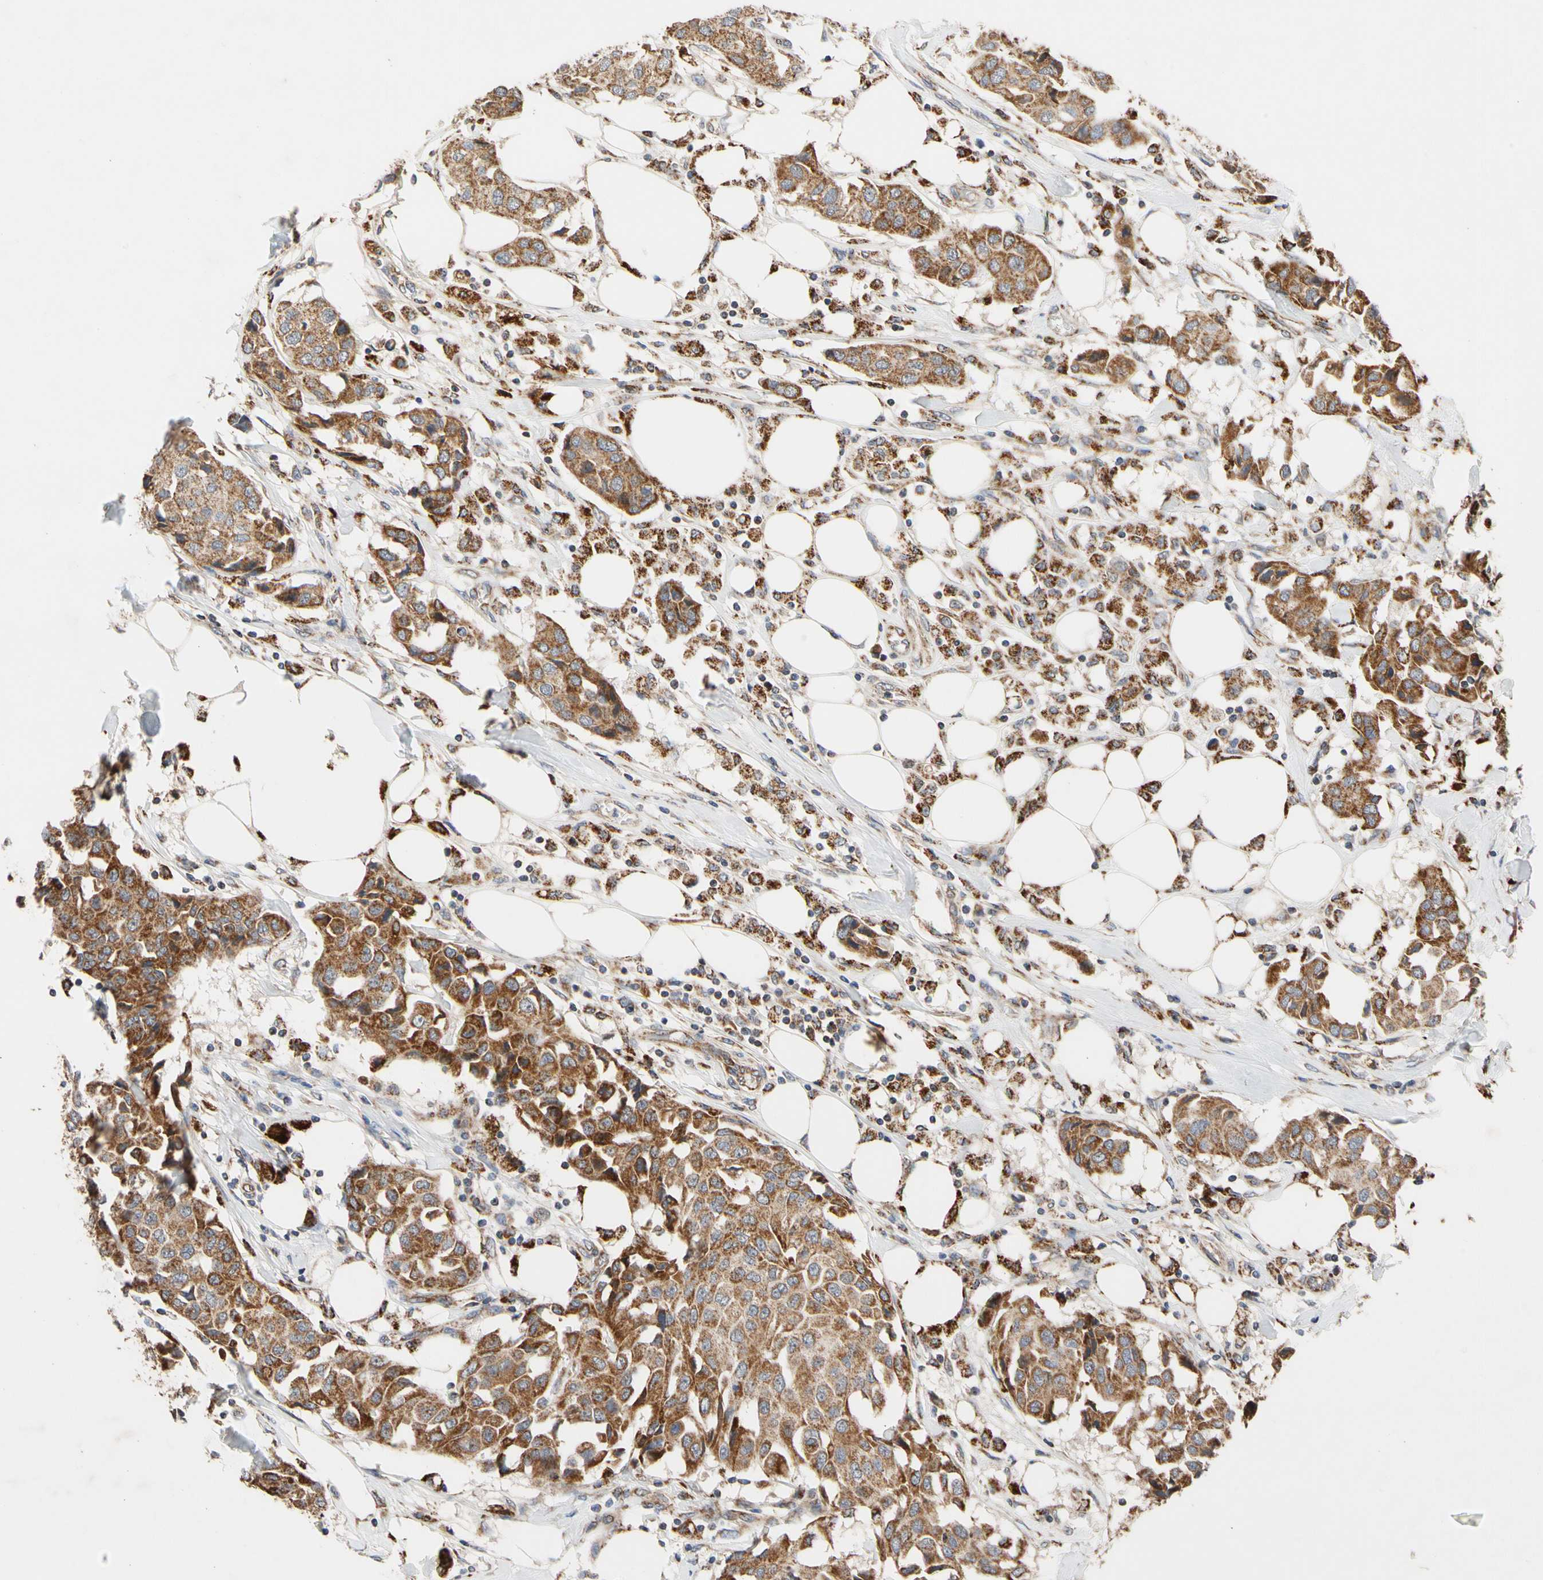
{"staining": {"intensity": "strong", "quantity": ">75%", "location": "cytoplasmic/membranous"}, "tissue": "breast cancer", "cell_type": "Tumor cells", "image_type": "cancer", "snomed": [{"axis": "morphology", "description": "Duct carcinoma"}, {"axis": "topography", "description": "Breast"}], "caption": "Human breast cancer (infiltrating ductal carcinoma) stained for a protein (brown) demonstrates strong cytoplasmic/membranous positive positivity in approximately >75% of tumor cells.", "gene": "GPD2", "patient": {"sex": "female", "age": 80}}